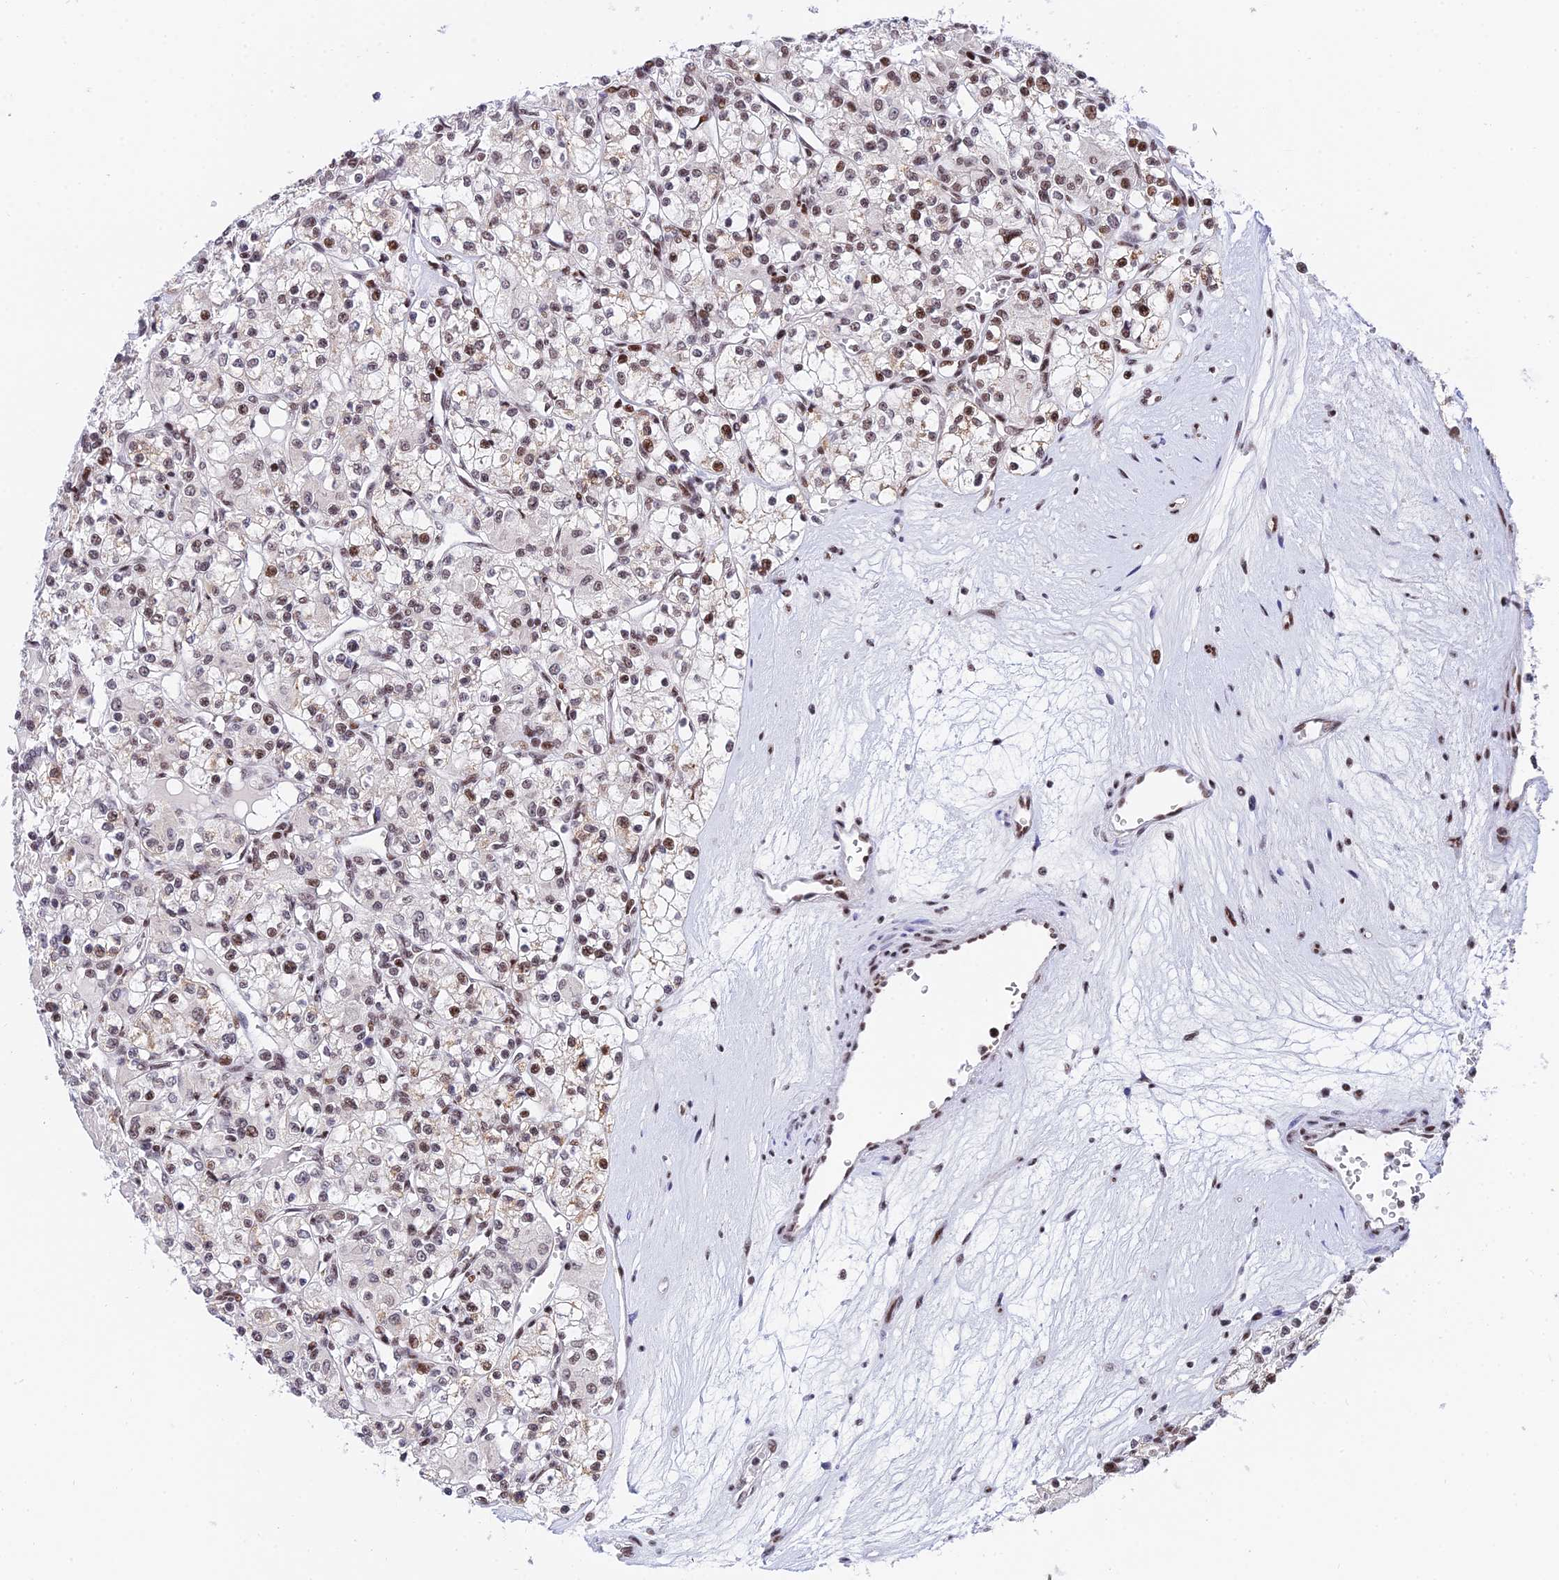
{"staining": {"intensity": "moderate", "quantity": "25%-75%", "location": "nuclear"}, "tissue": "renal cancer", "cell_type": "Tumor cells", "image_type": "cancer", "snomed": [{"axis": "morphology", "description": "Adenocarcinoma, NOS"}, {"axis": "topography", "description": "Kidney"}], "caption": "Brown immunohistochemical staining in human adenocarcinoma (renal) displays moderate nuclear expression in about 25%-75% of tumor cells.", "gene": "USP22", "patient": {"sex": "female", "age": 59}}